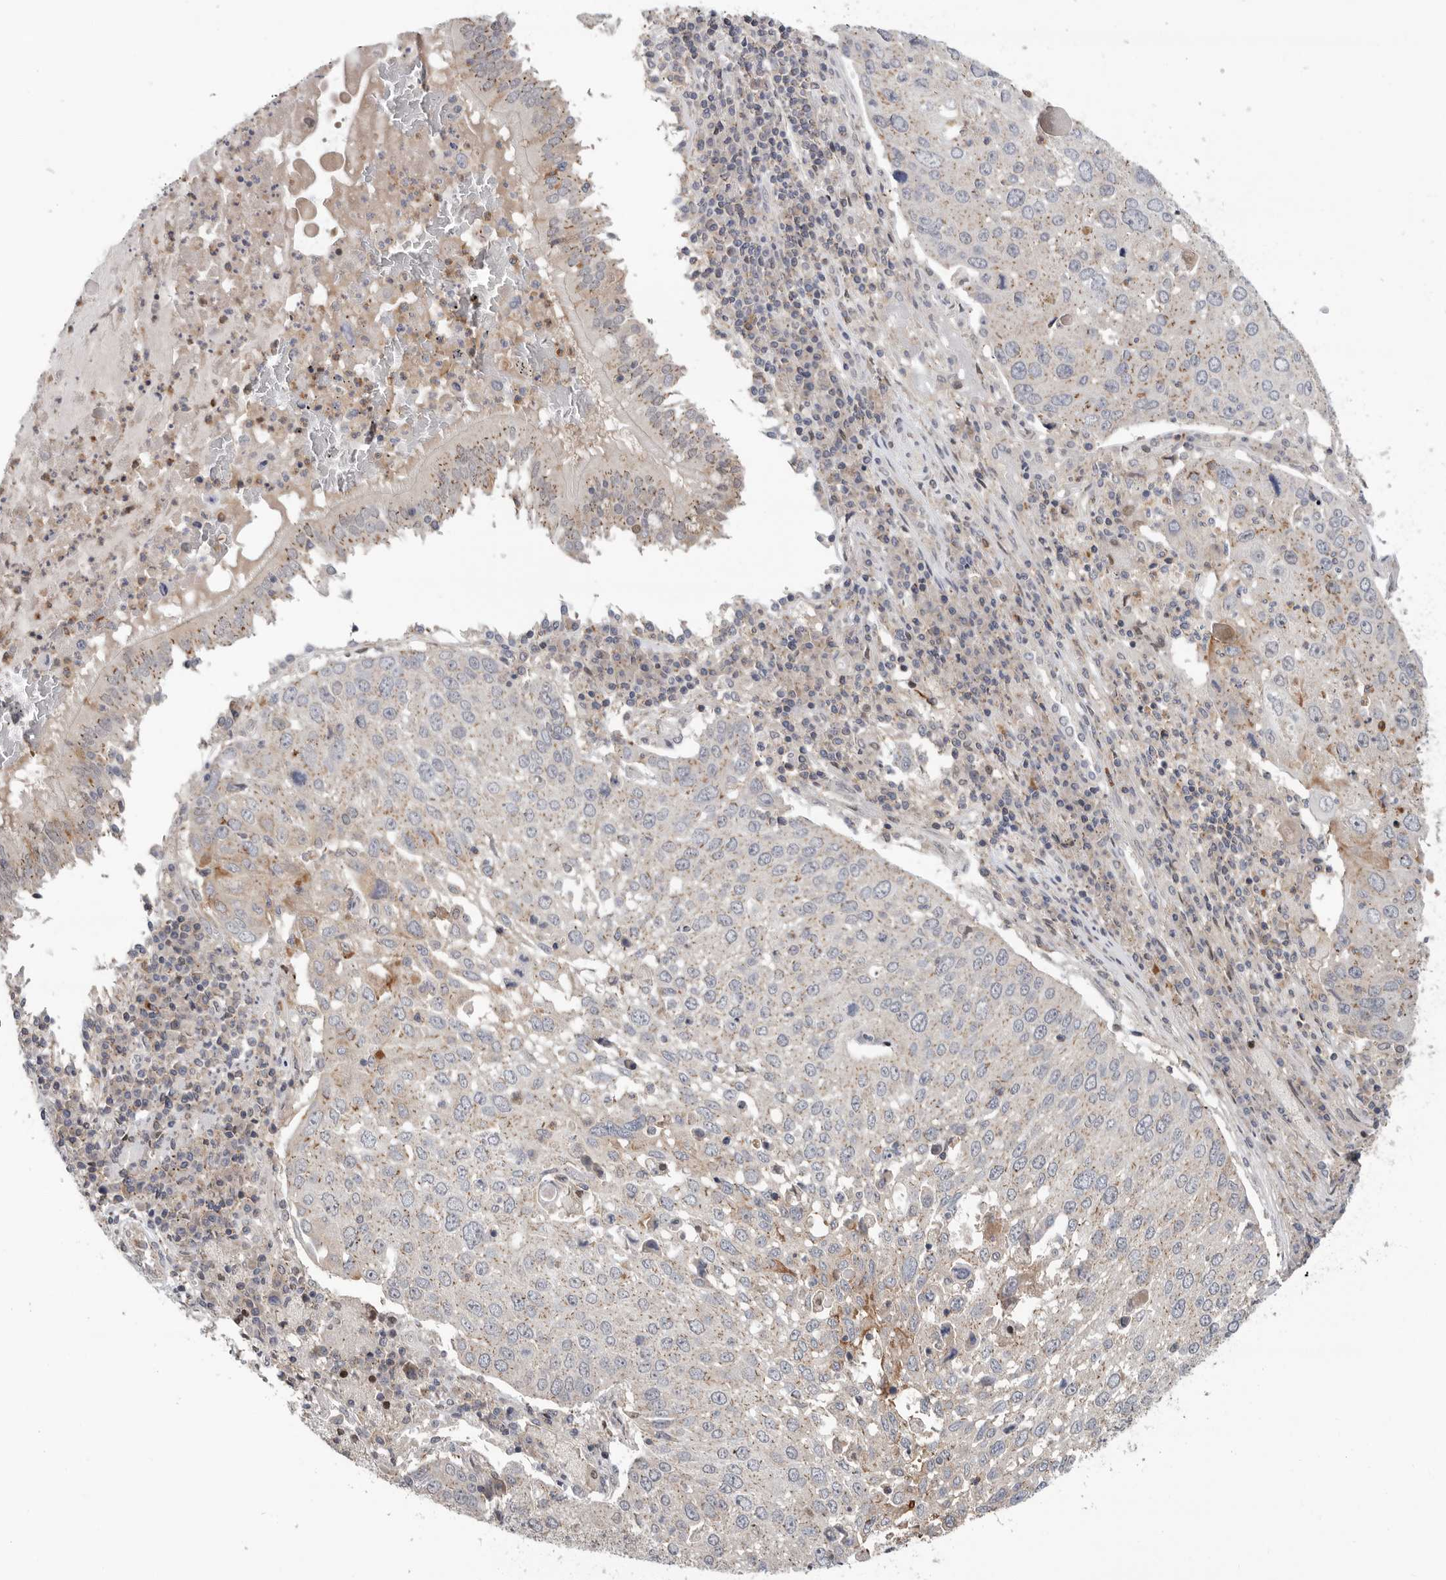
{"staining": {"intensity": "weak", "quantity": "25%-75%", "location": "cytoplasmic/membranous"}, "tissue": "lung cancer", "cell_type": "Tumor cells", "image_type": "cancer", "snomed": [{"axis": "morphology", "description": "Squamous cell carcinoma, NOS"}, {"axis": "topography", "description": "Lung"}], "caption": "A high-resolution histopathology image shows immunohistochemistry staining of lung cancer (squamous cell carcinoma), which reveals weak cytoplasmic/membranous expression in about 25%-75% of tumor cells.", "gene": "KLK5", "patient": {"sex": "male", "age": 65}}